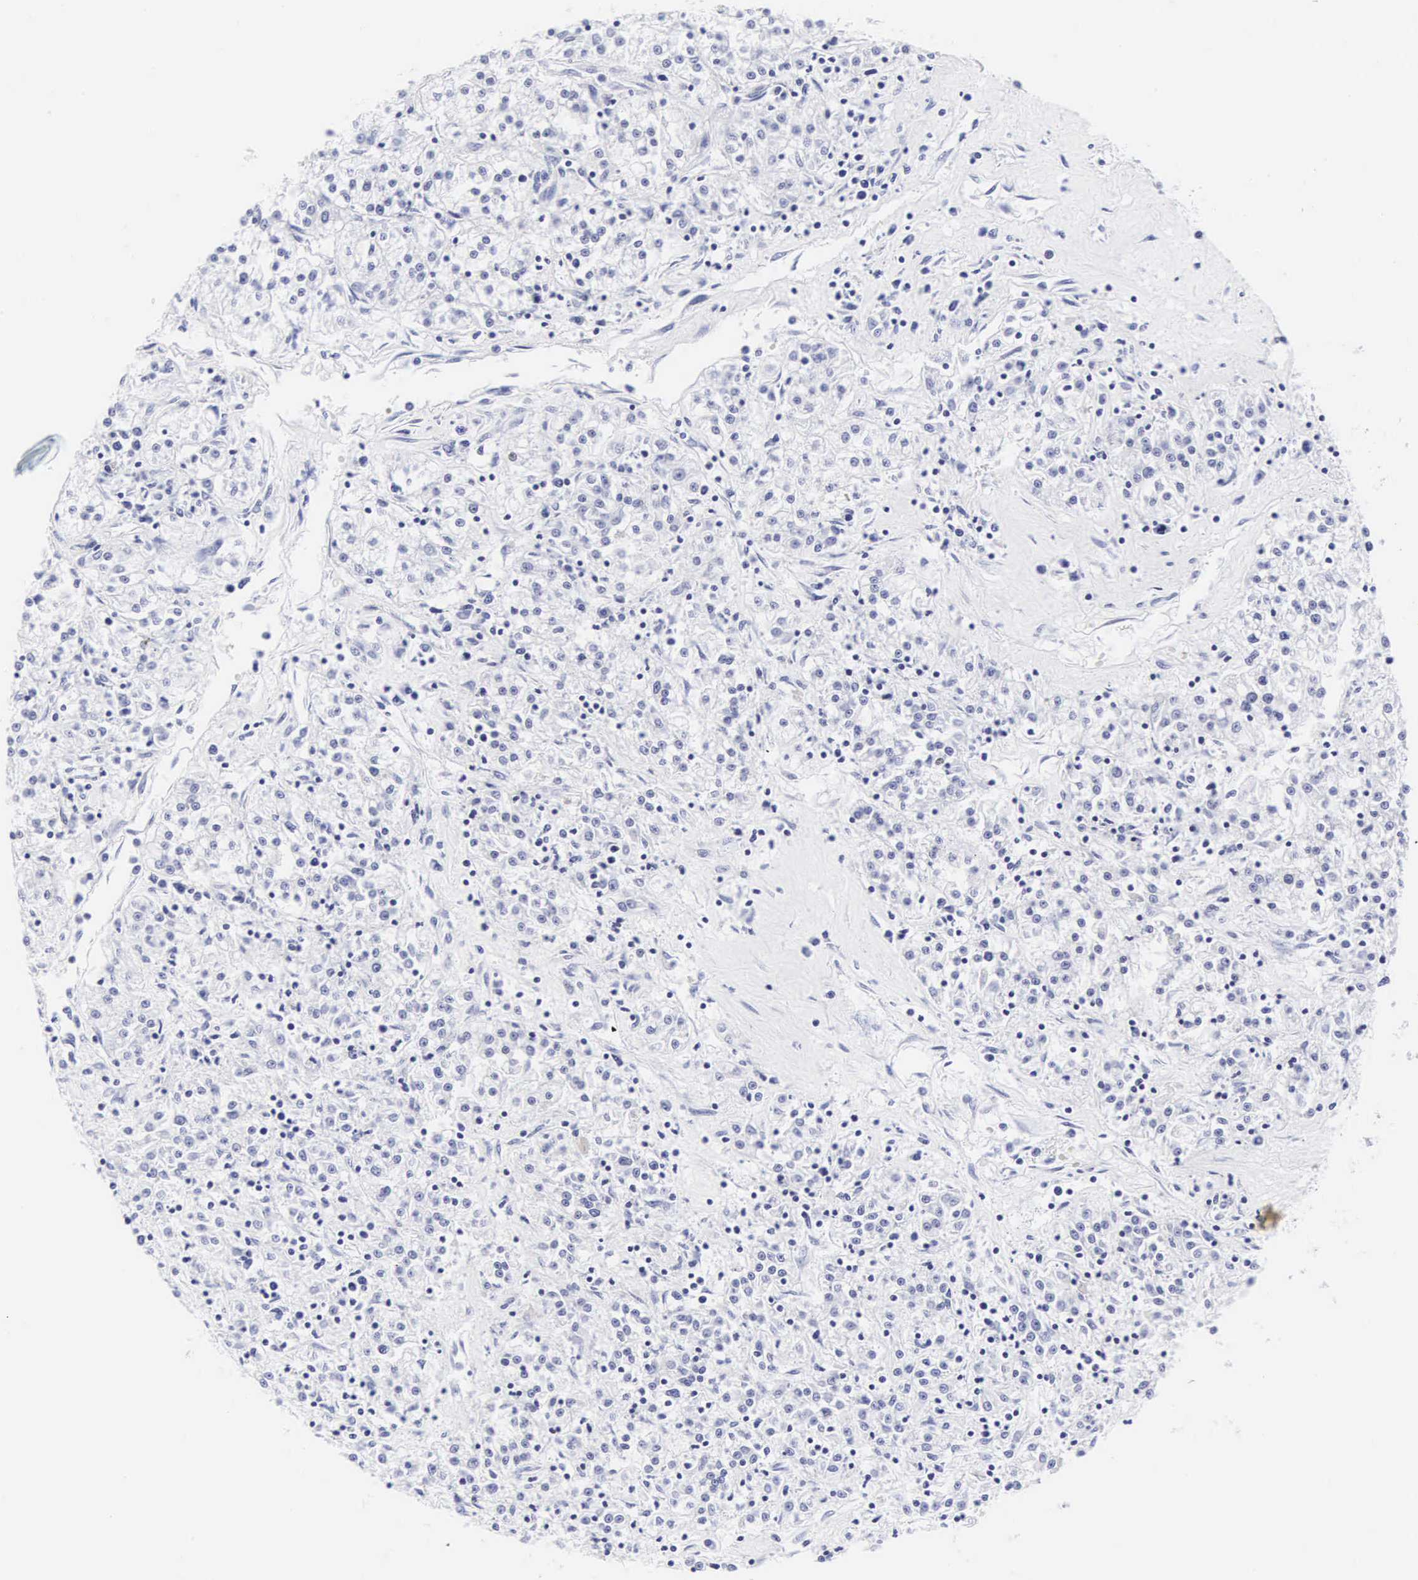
{"staining": {"intensity": "negative", "quantity": "none", "location": "none"}, "tissue": "renal cancer", "cell_type": "Tumor cells", "image_type": "cancer", "snomed": [{"axis": "morphology", "description": "Adenocarcinoma, NOS"}, {"axis": "topography", "description": "Kidney"}], "caption": "The histopathology image exhibits no significant staining in tumor cells of adenocarcinoma (renal).", "gene": "INS", "patient": {"sex": "female", "age": 76}}